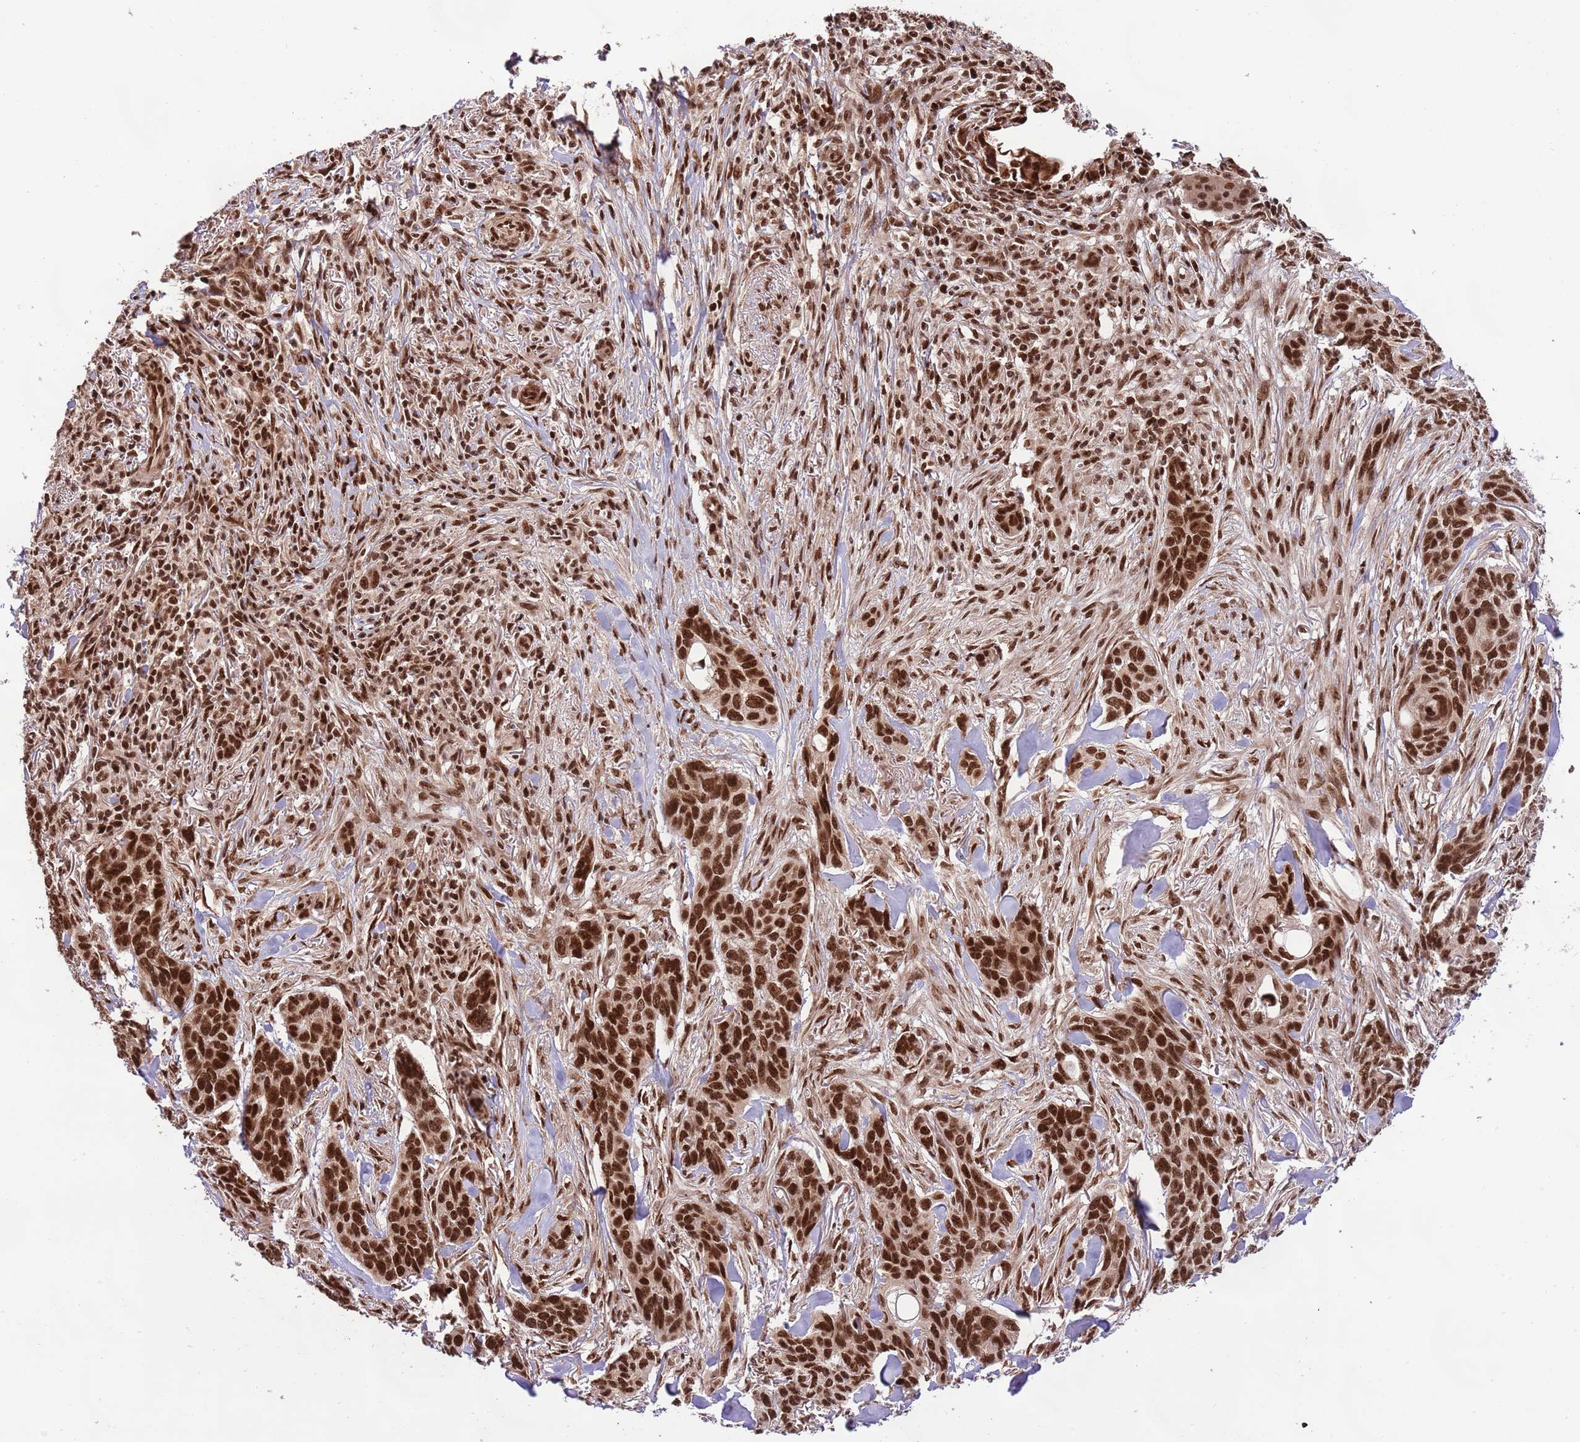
{"staining": {"intensity": "strong", "quantity": ">75%", "location": "nuclear"}, "tissue": "skin cancer", "cell_type": "Tumor cells", "image_type": "cancer", "snomed": [{"axis": "morphology", "description": "Basal cell carcinoma"}, {"axis": "topography", "description": "Skin"}], "caption": "Immunohistochemistry staining of skin cancer, which demonstrates high levels of strong nuclear positivity in approximately >75% of tumor cells indicating strong nuclear protein staining. The staining was performed using DAB (3,3'-diaminobenzidine) (brown) for protein detection and nuclei were counterstained in hematoxylin (blue).", "gene": "RIF1", "patient": {"sex": "male", "age": 86}}